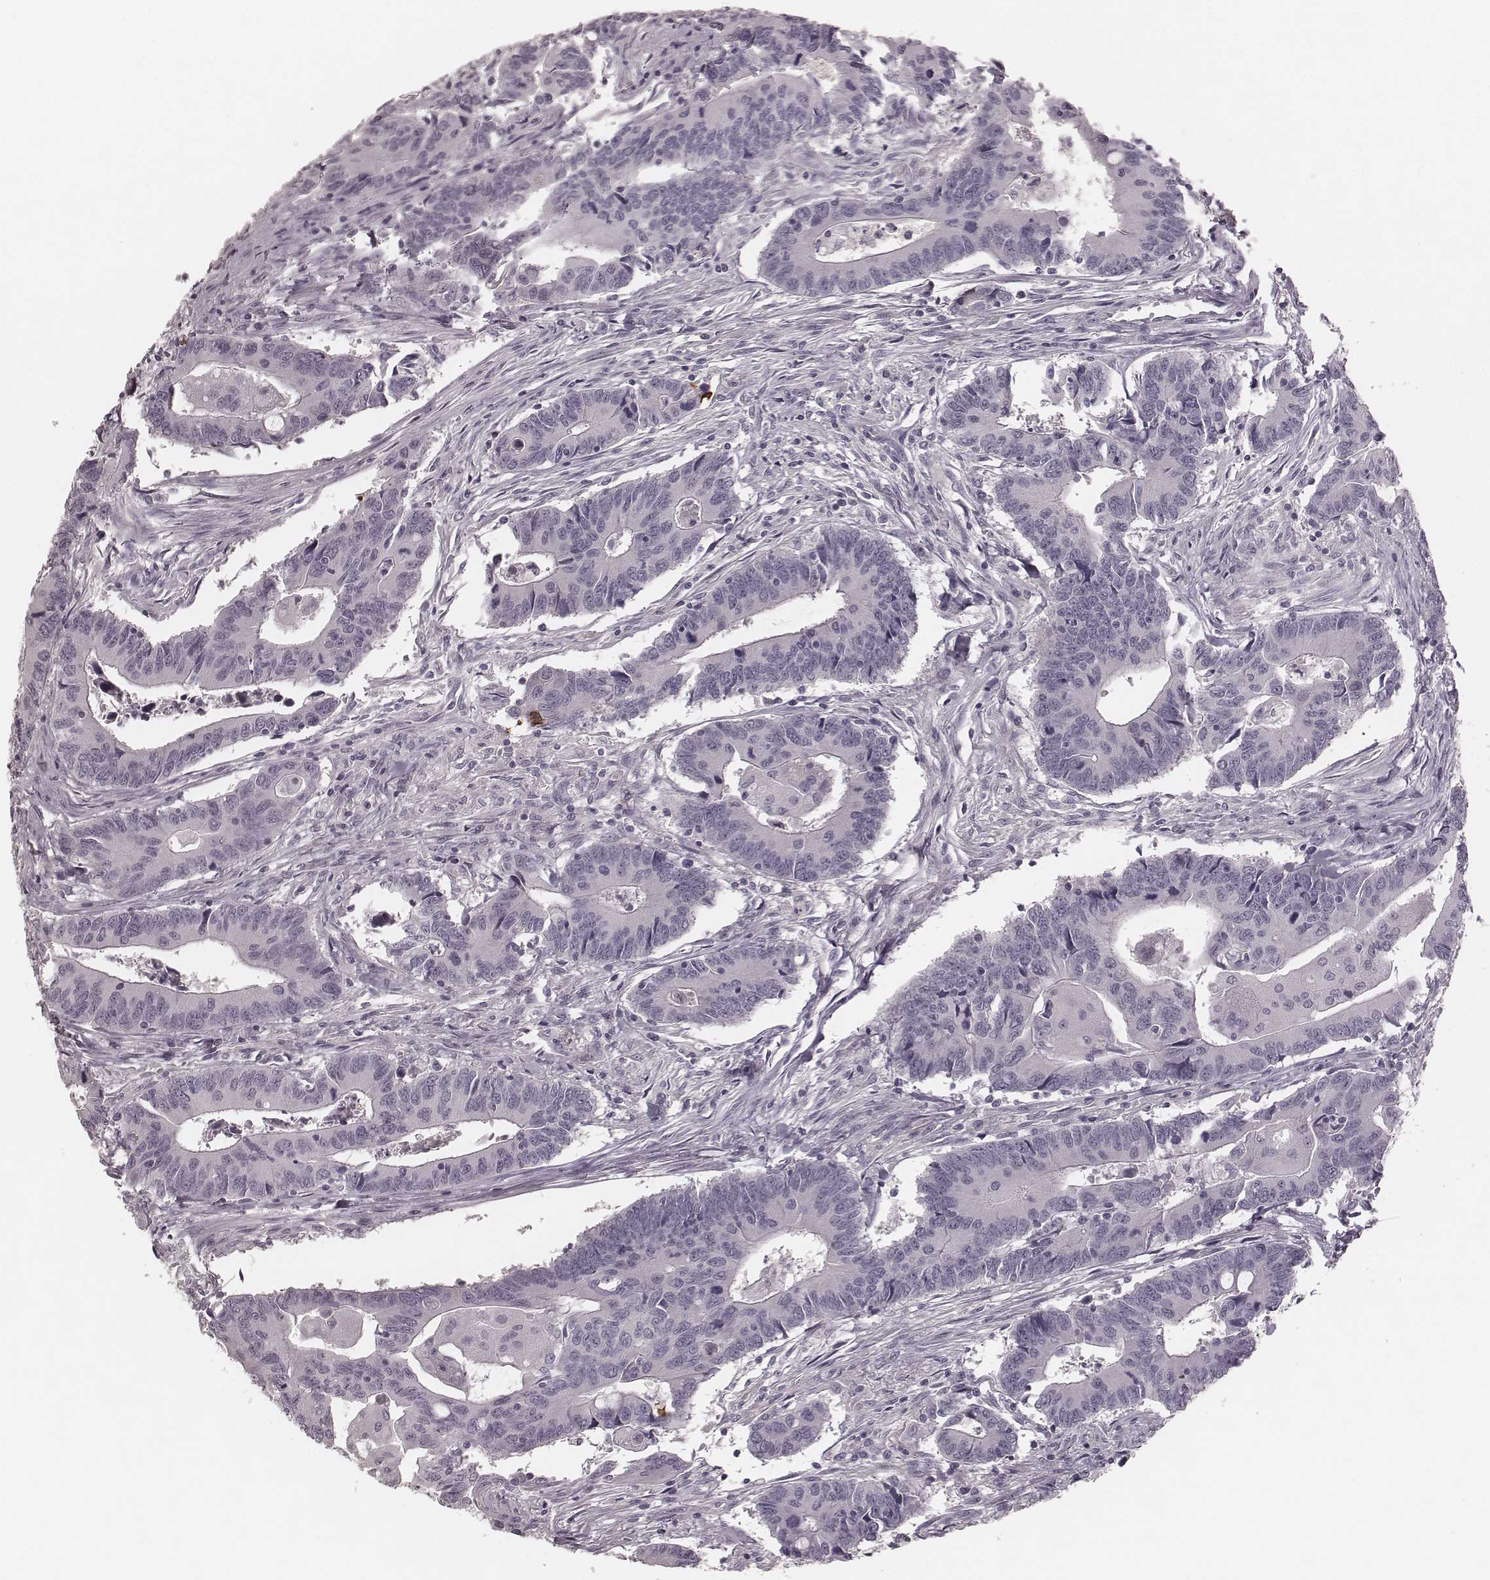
{"staining": {"intensity": "negative", "quantity": "none", "location": "none"}, "tissue": "colorectal cancer", "cell_type": "Tumor cells", "image_type": "cancer", "snomed": [{"axis": "morphology", "description": "Adenocarcinoma, NOS"}, {"axis": "topography", "description": "Rectum"}], "caption": "Colorectal adenocarcinoma was stained to show a protein in brown. There is no significant staining in tumor cells.", "gene": "SMIM24", "patient": {"sex": "male", "age": 67}}